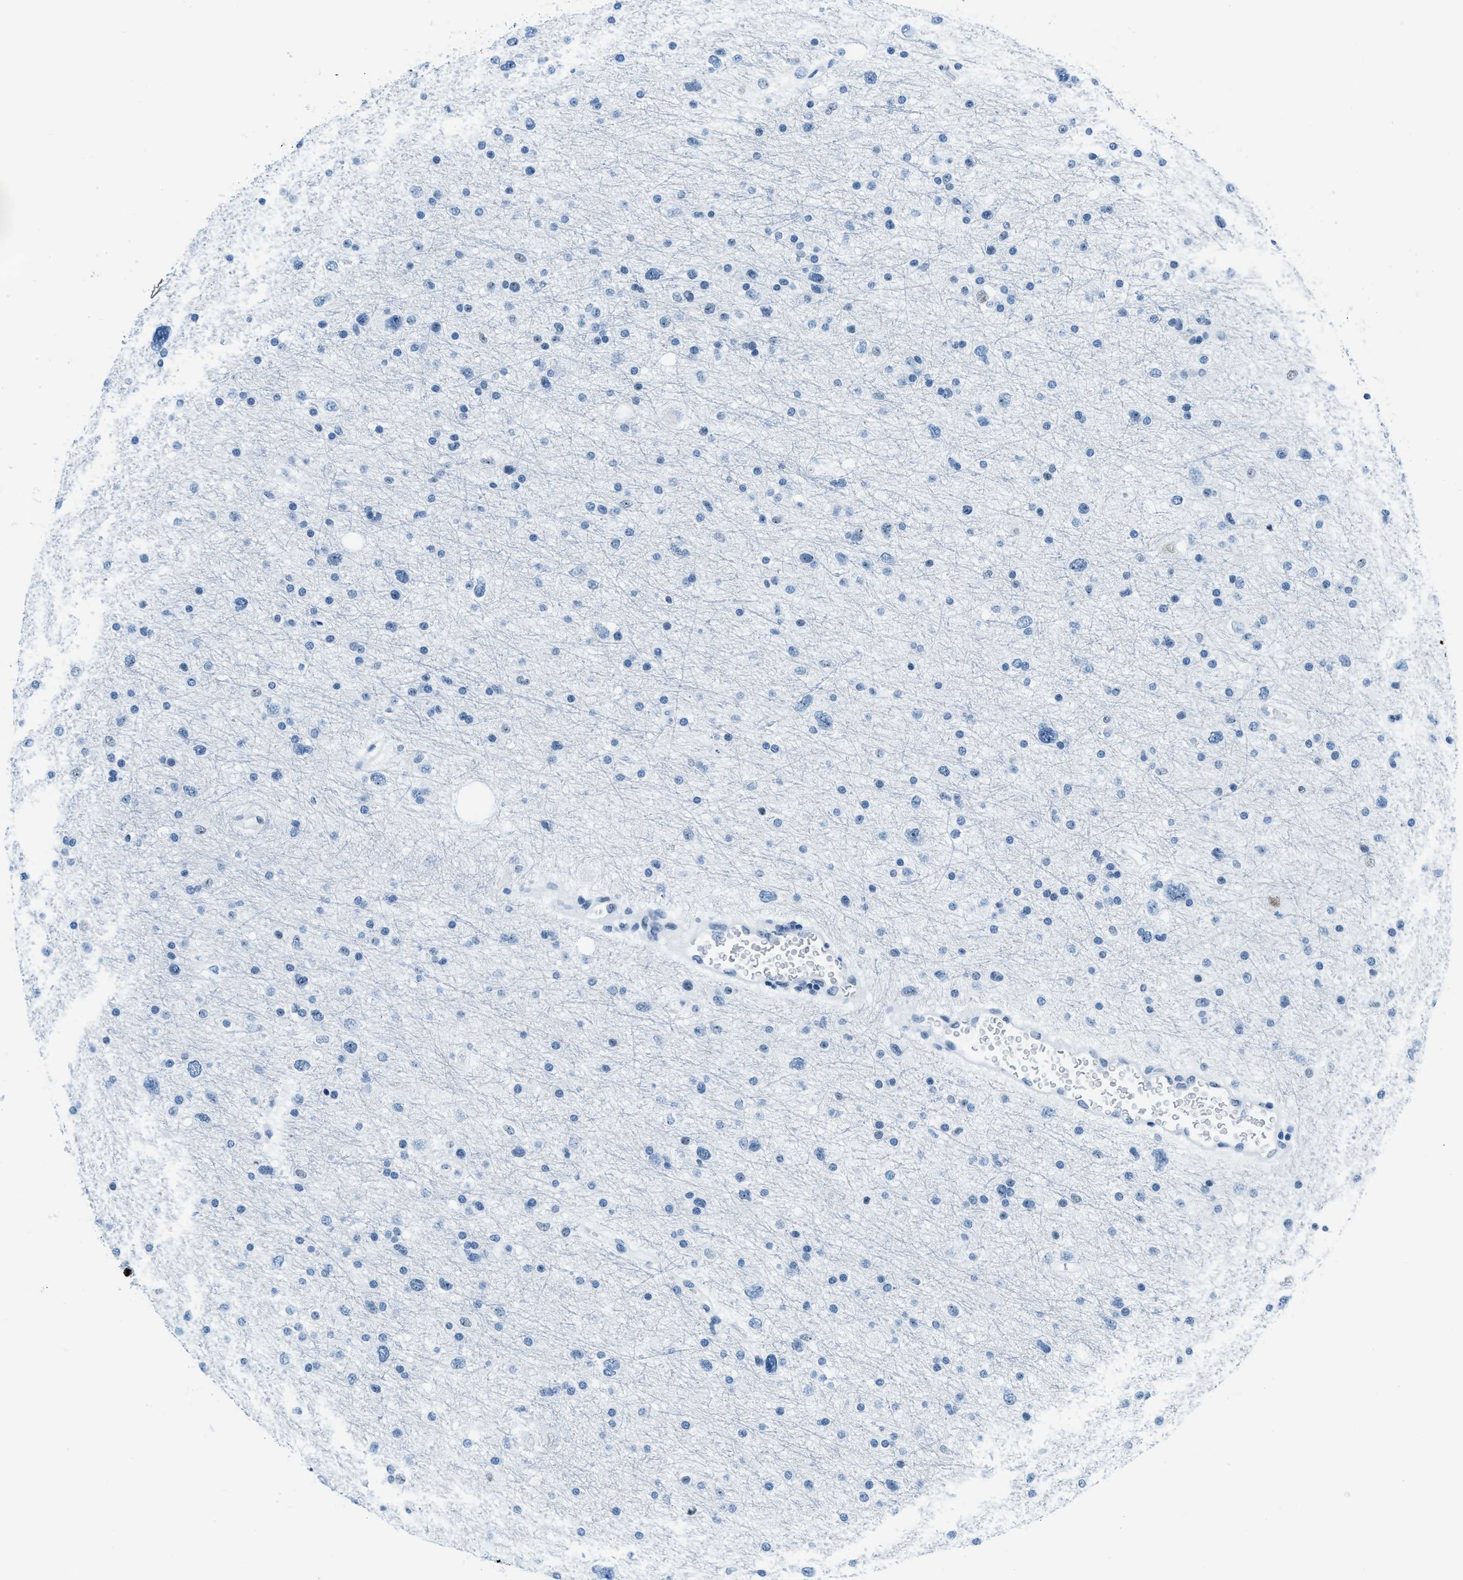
{"staining": {"intensity": "negative", "quantity": "none", "location": "none"}, "tissue": "glioma", "cell_type": "Tumor cells", "image_type": "cancer", "snomed": [{"axis": "morphology", "description": "Glioma, malignant, Low grade"}, {"axis": "topography", "description": "Brain"}], "caption": "Immunohistochemistry photomicrograph of human glioma stained for a protein (brown), which displays no staining in tumor cells.", "gene": "PLA2G2A", "patient": {"sex": "female", "age": 37}}